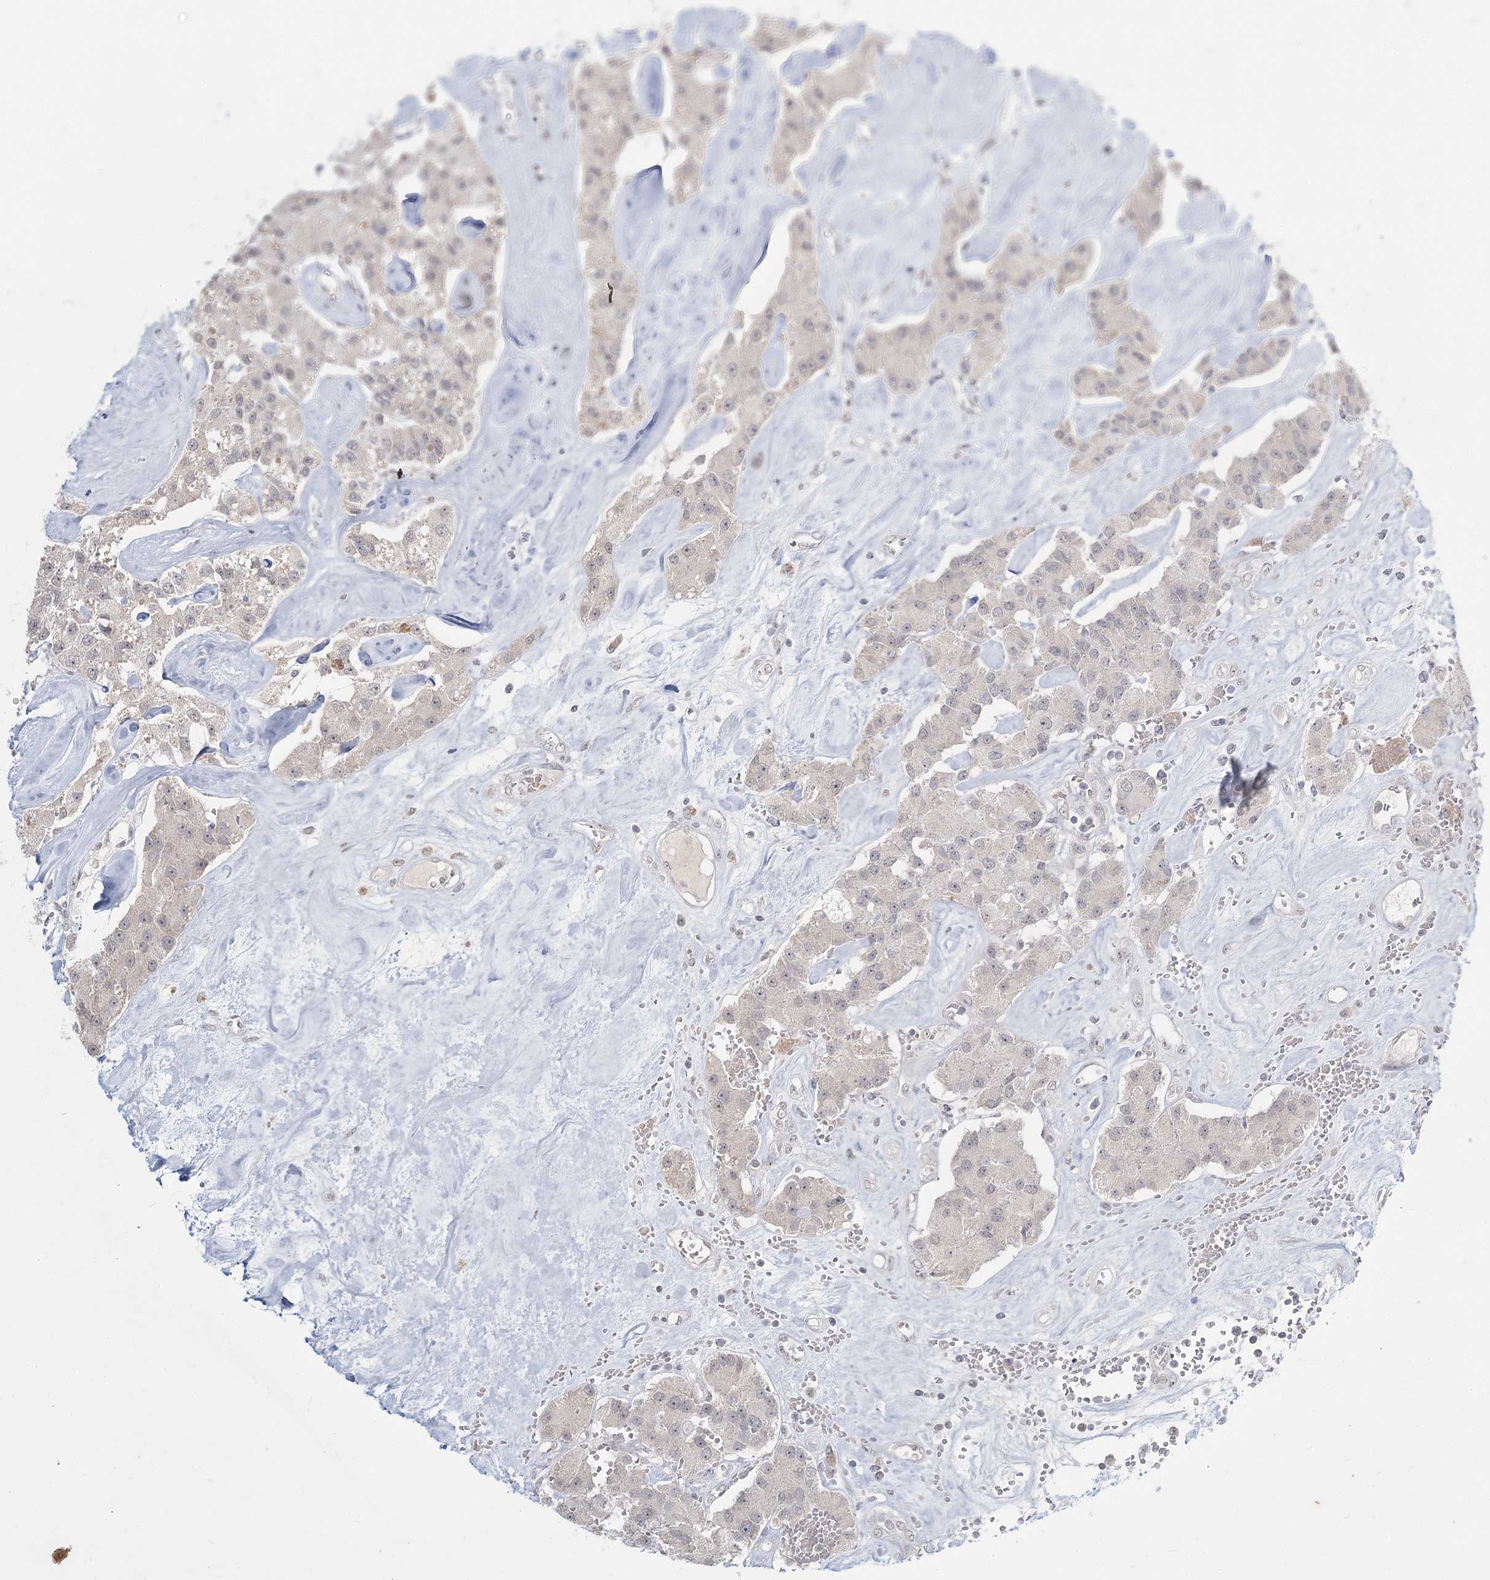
{"staining": {"intensity": "negative", "quantity": "none", "location": "none"}, "tissue": "carcinoid", "cell_type": "Tumor cells", "image_type": "cancer", "snomed": [{"axis": "morphology", "description": "Carcinoid, malignant, NOS"}, {"axis": "topography", "description": "Pancreas"}], "caption": "Immunohistochemistry of carcinoid reveals no positivity in tumor cells.", "gene": "LY6G5C", "patient": {"sex": "male", "age": 41}}